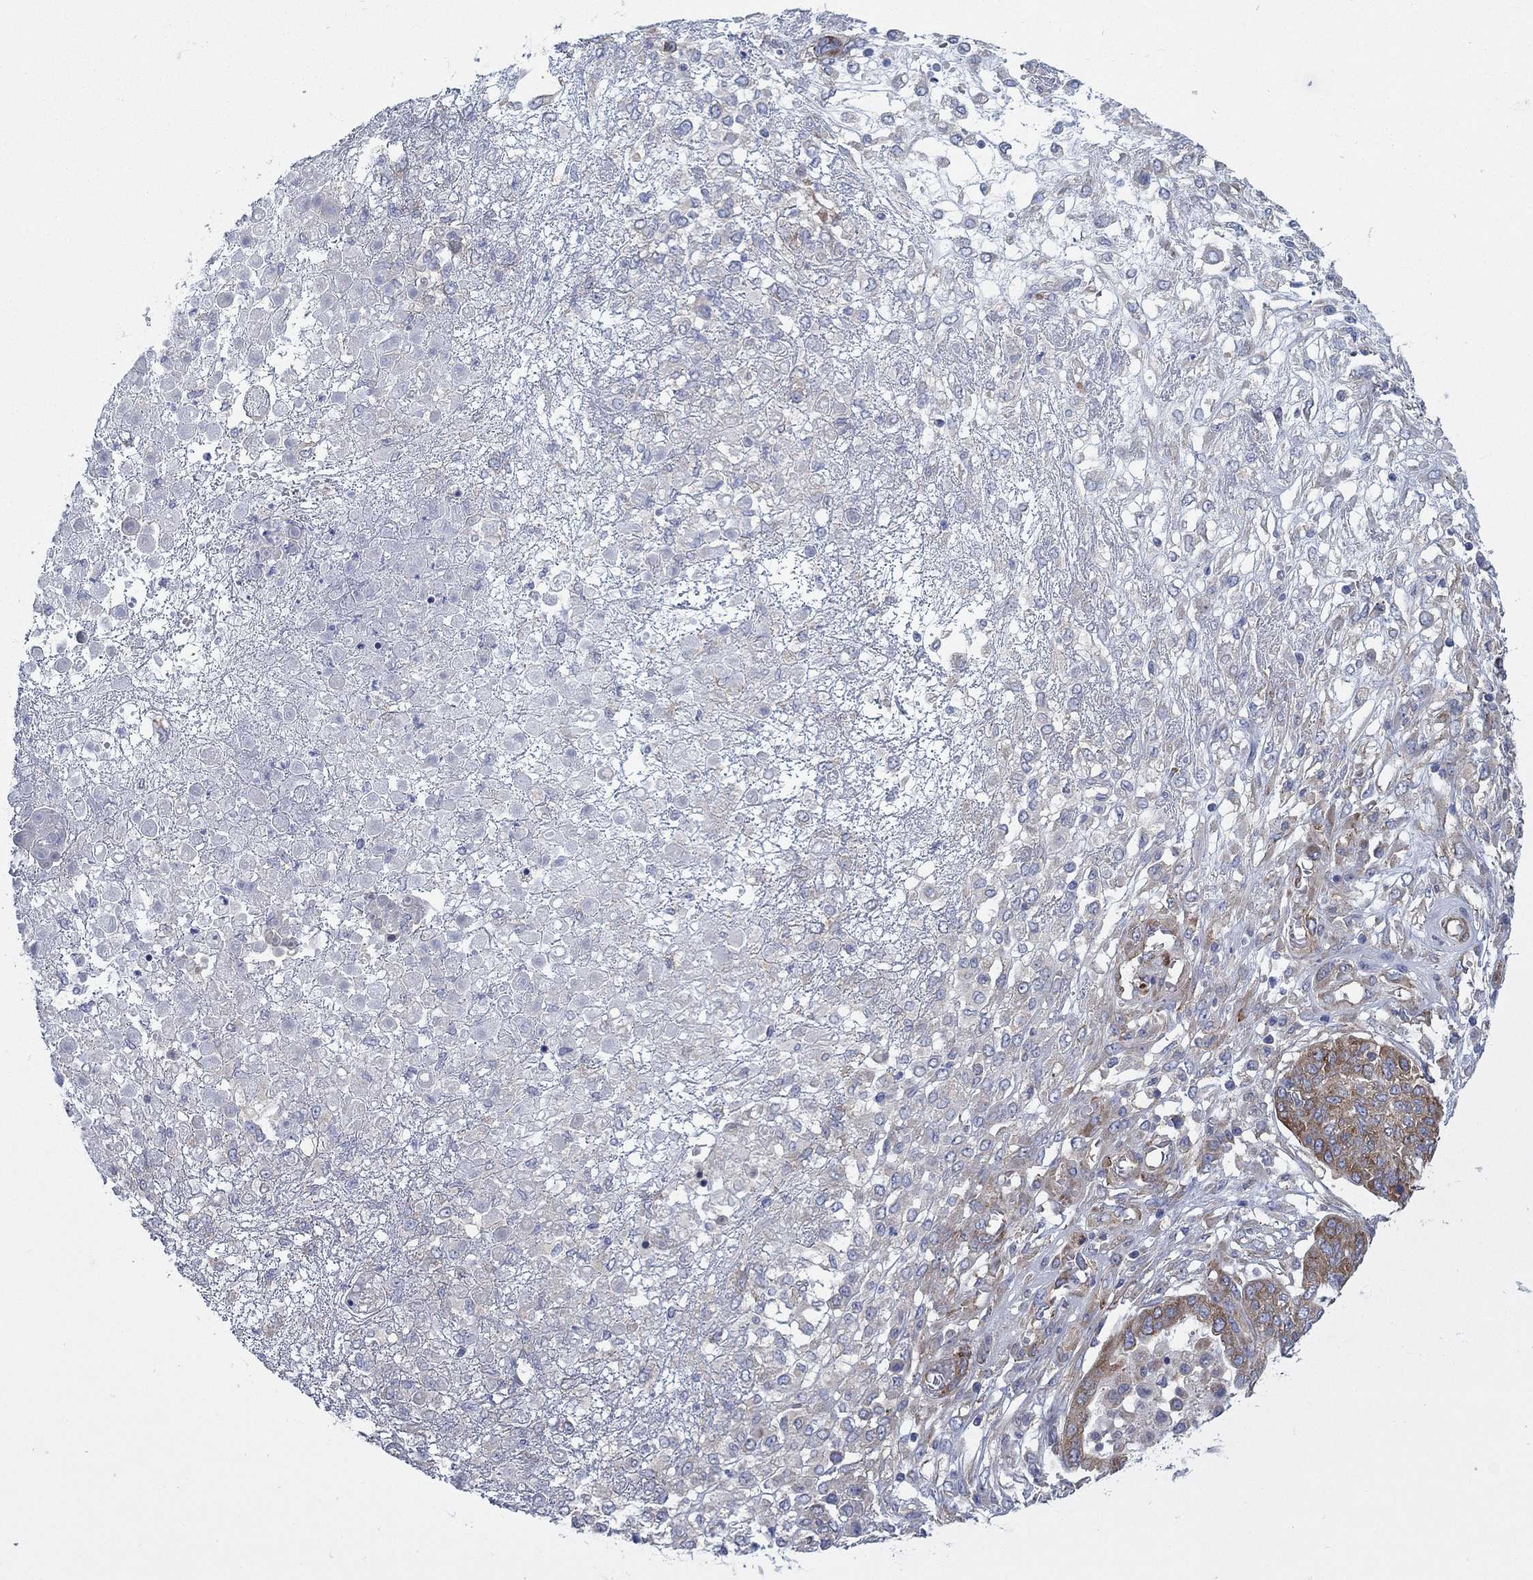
{"staining": {"intensity": "strong", "quantity": "<25%", "location": "cytoplasmic/membranous"}, "tissue": "ovarian cancer", "cell_type": "Tumor cells", "image_type": "cancer", "snomed": [{"axis": "morphology", "description": "Cystadenocarcinoma, serous, NOS"}, {"axis": "topography", "description": "Ovary"}], "caption": "The micrograph exhibits immunohistochemical staining of serous cystadenocarcinoma (ovarian). There is strong cytoplasmic/membranous staining is seen in approximately <25% of tumor cells.", "gene": "TMEM59", "patient": {"sex": "female", "age": 67}}